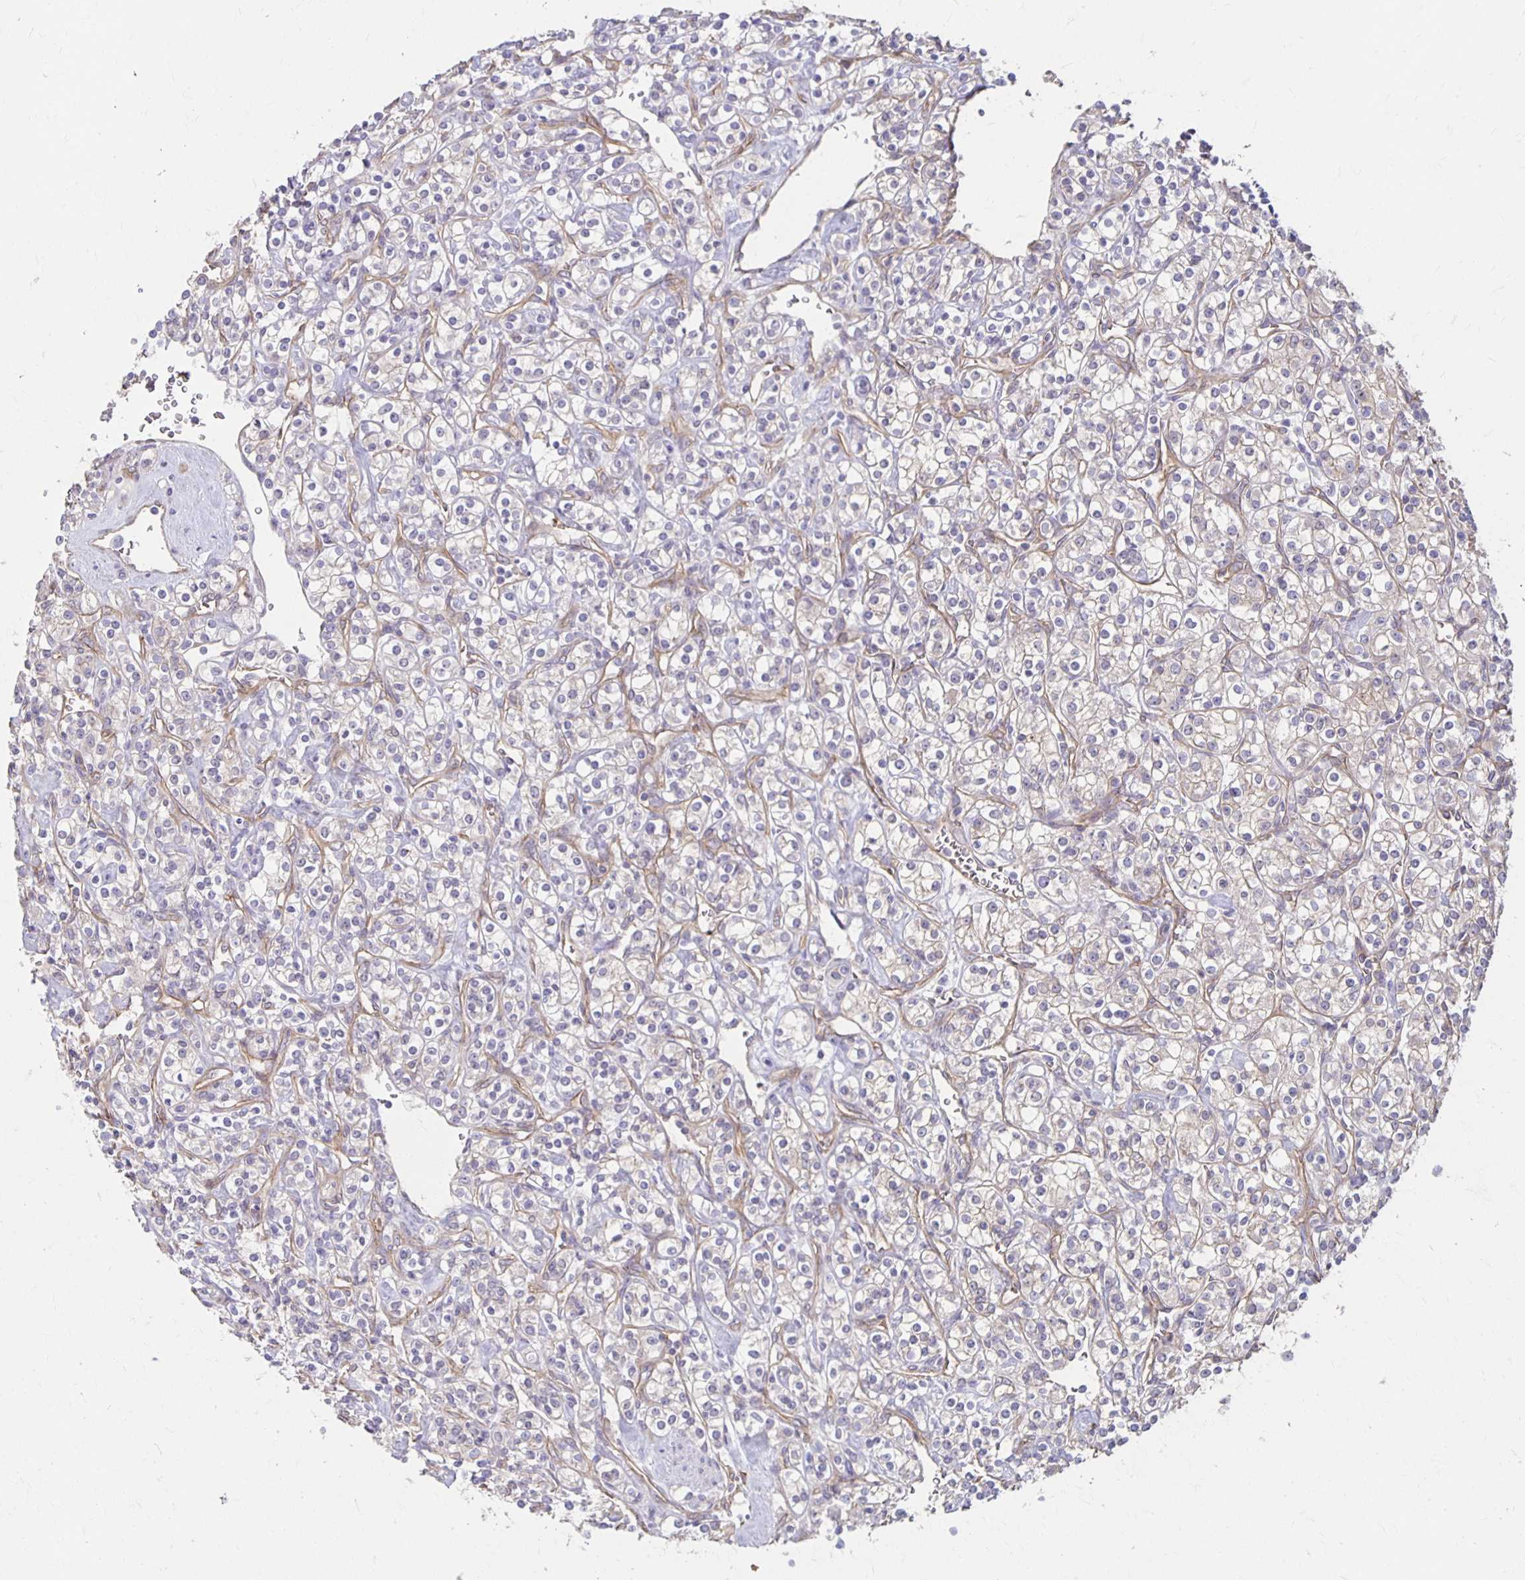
{"staining": {"intensity": "negative", "quantity": "none", "location": "none"}, "tissue": "renal cancer", "cell_type": "Tumor cells", "image_type": "cancer", "snomed": [{"axis": "morphology", "description": "Adenocarcinoma, NOS"}, {"axis": "topography", "description": "Kidney"}], "caption": "Immunohistochemical staining of adenocarcinoma (renal) shows no significant expression in tumor cells.", "gene": "PPP1R3E", "patient": {"sex": "male", "age": 77}}